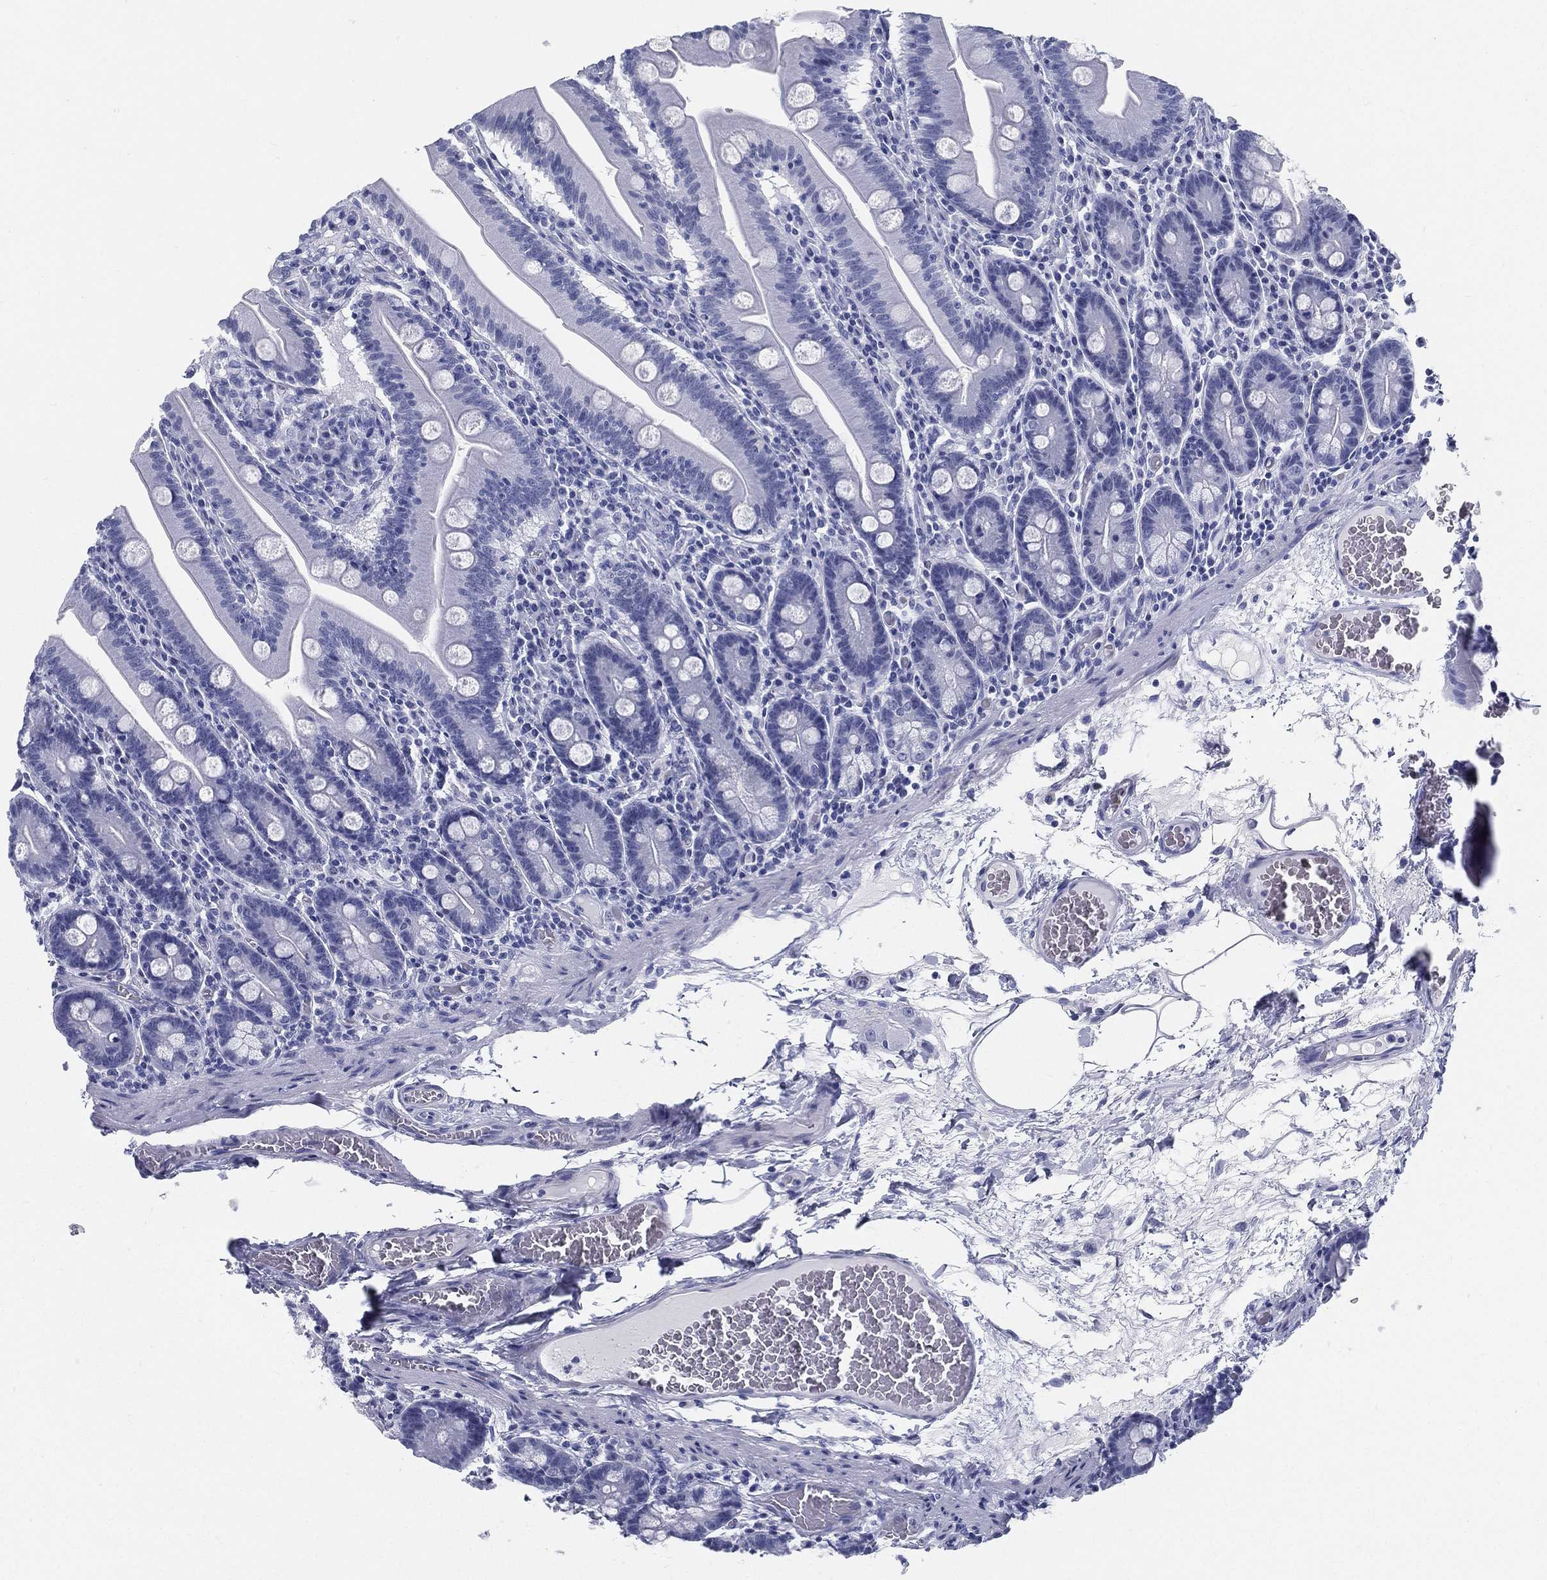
{"staining": {"intensity": "negative", "quantity": "none", "location": "none"}, "tissue": "small intestine", "cell_type": "Glandular cells", "image_type": "normal", "snomed": [{"axis": "morphology", "description": "Normal tissue, NOS"}, {"axis": "topography", "description": "Small intestine"}], "caption": "Human small intestine stained for a protein using IHC reveals no staining in glandular cells.", "gene": "ATP1B2", "patient": {"sex": "male", "age": 37}}